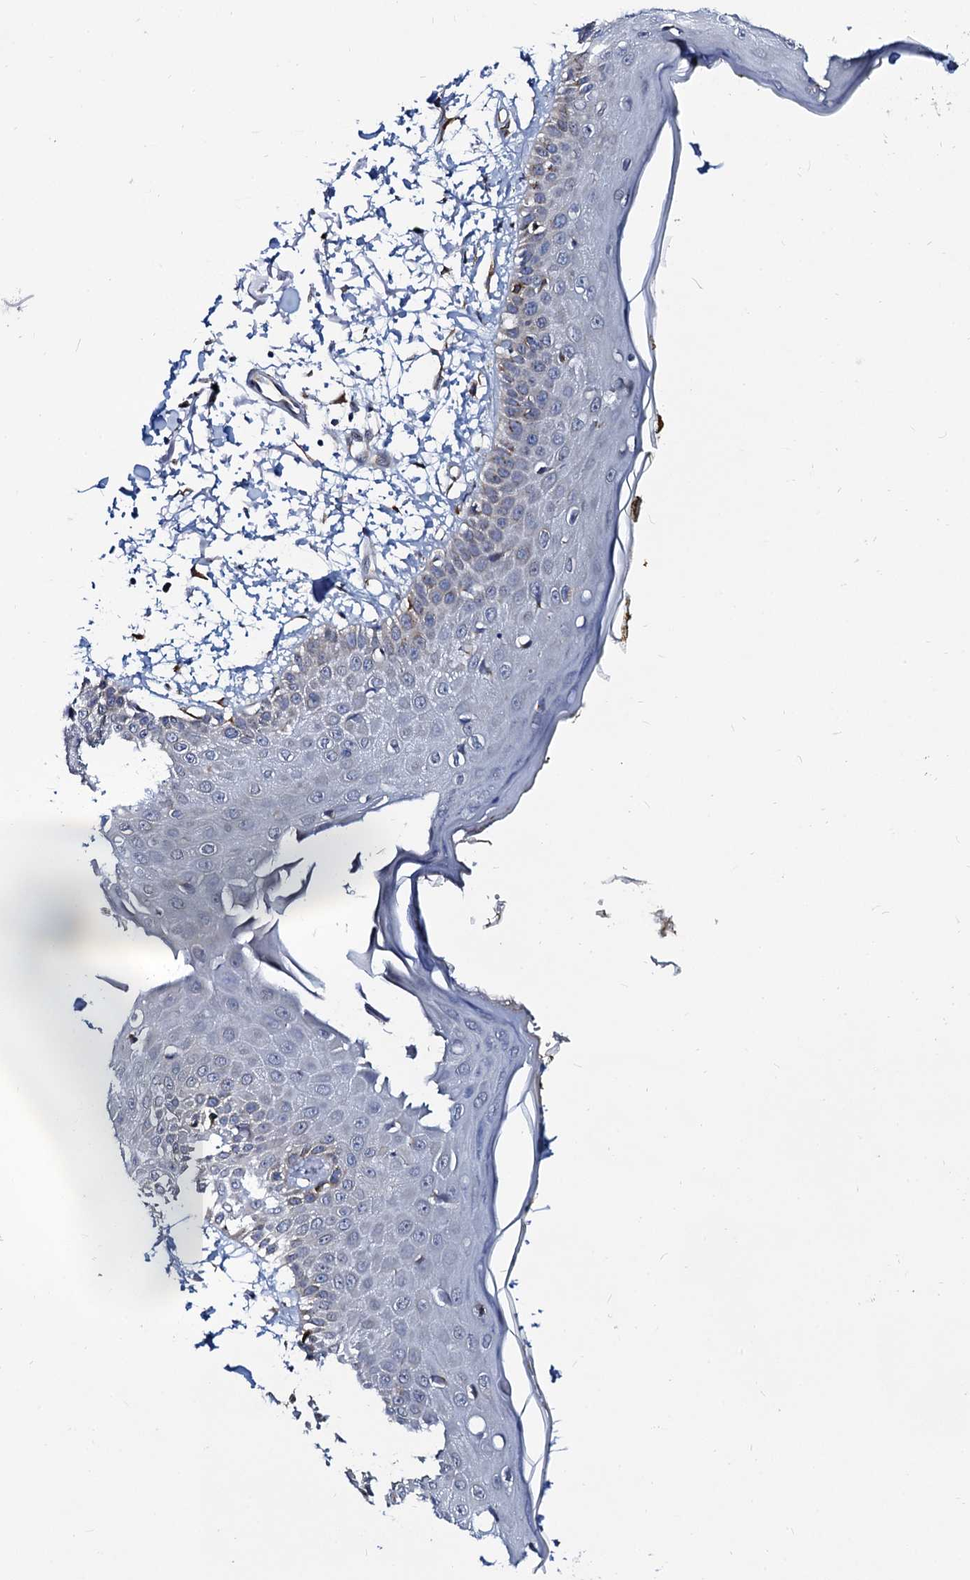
{"staining": {"intensity": "moderate", "quantity": ">75%", "location": "cytoplasmic/membranous"}, "tissue": "skin", "cell_type": "Fibroblasts", "image_type": "normal", "snomed": [{"axis": "morphology", "description": "Normal tissue, NOS"}, {"axis": "morphology", "description": "Squamous cell carcinoma, NOS"}, {"axis": "topography", "description": "Skin"}, {"axis": "topography", "description": "Peripheral nerve tissue"}], "caption": "Immunohistochemistry (IHC) (DAB (3,3'-diaminobenzidine)) staining of normal skin shows moderate cytoplasmic/membranous protein staining in about >75% of fibroblasts.", "gene": "TMCO3", "patient": {"sex": "male", "age": 83}}